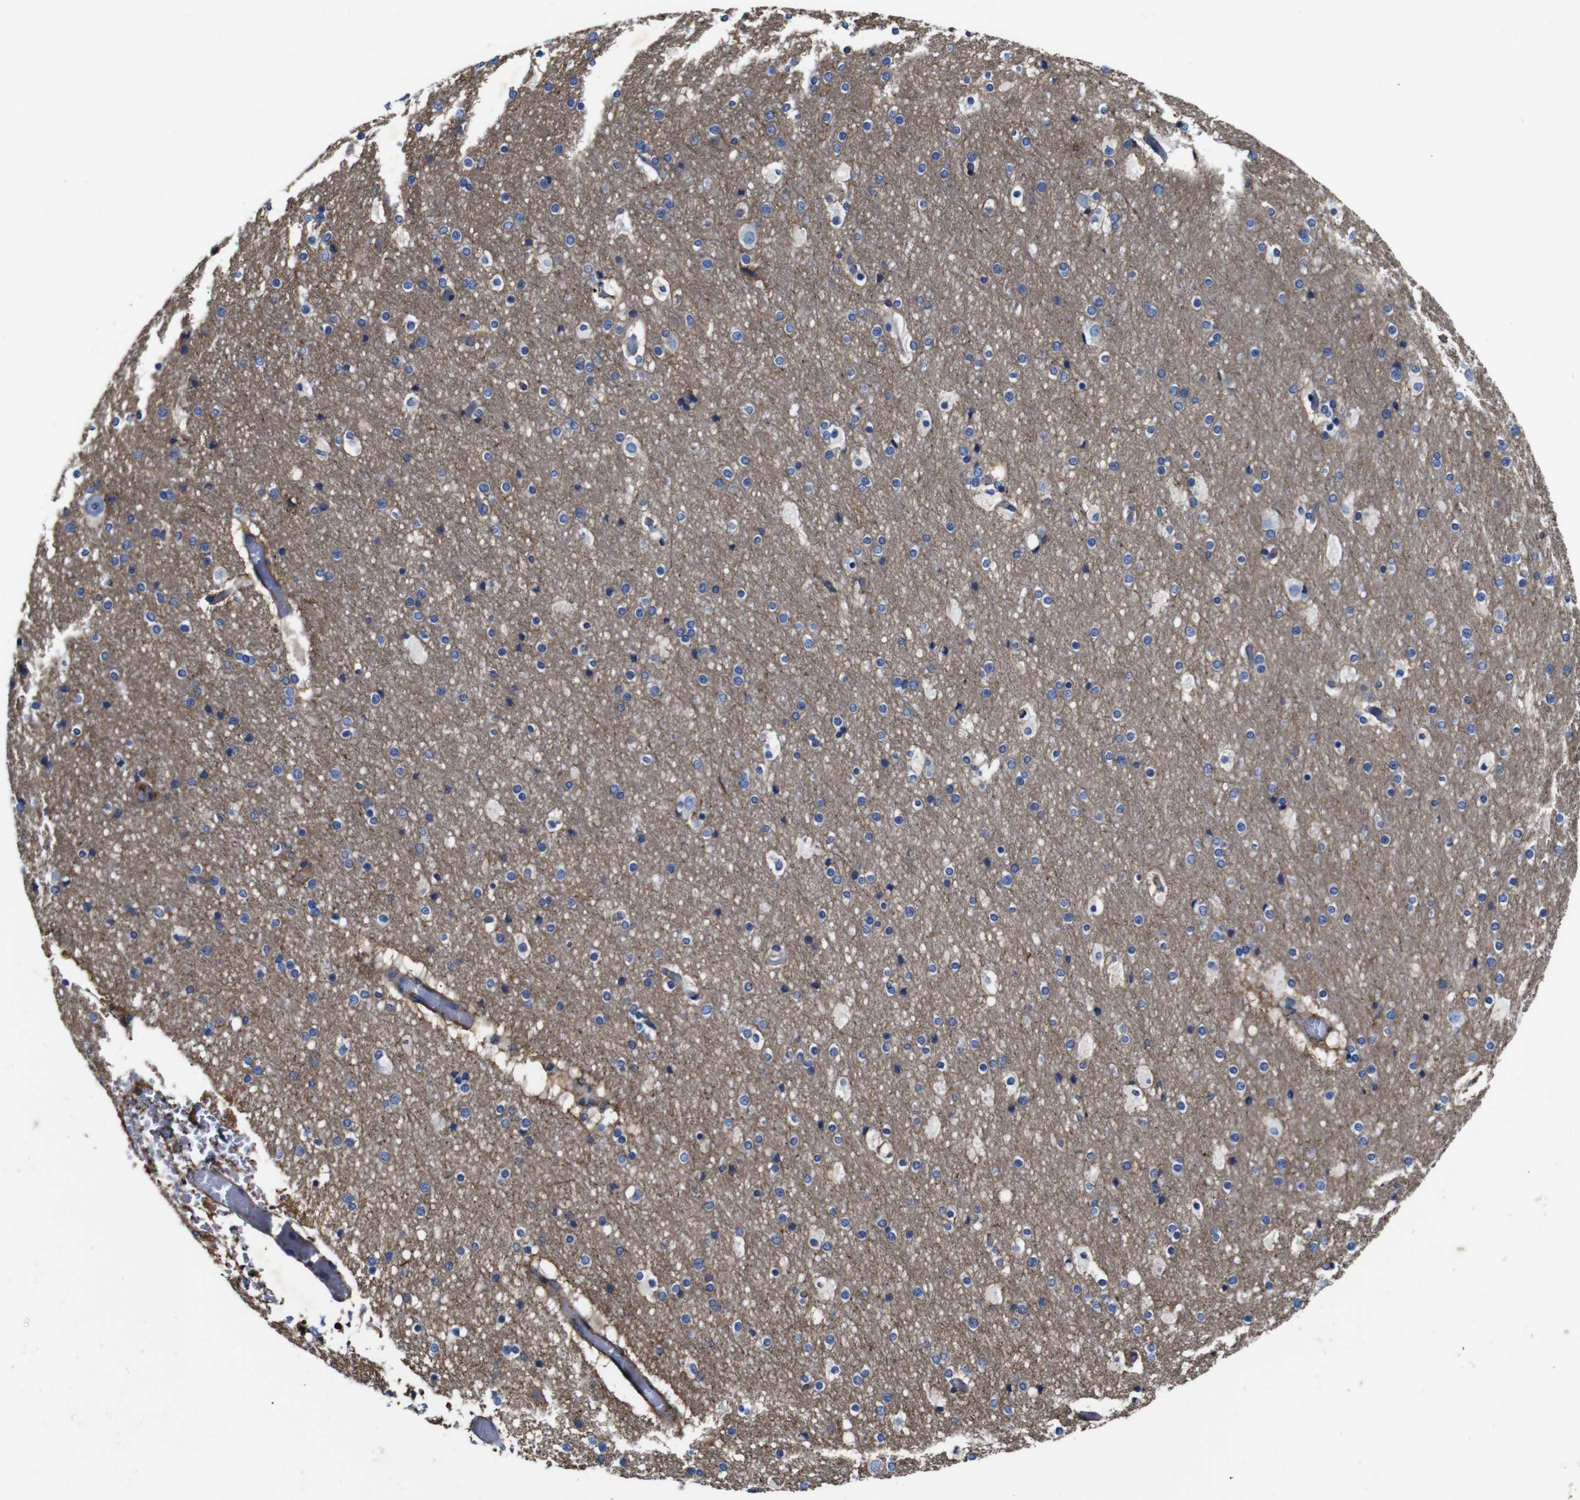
{"staining": {"intensity": "negative", "quantity": "none", "location": "none"}, "tissue": "cerebral cortex", "cell_type": "Endothelial cells", "image_type": "normal", "snomed": [{"axis": "morphology", "description": "Normal tissue, NOS"}, {"axis": "topography", "description": "Cerebral cortex"}], "caption": "Human cerebral cortex stained for a protein using immunohistochemistry demonstrates no positivity in endothelial cells.", "gene": "PI4KA", "patient": {"sex": "male", "age": 57}}